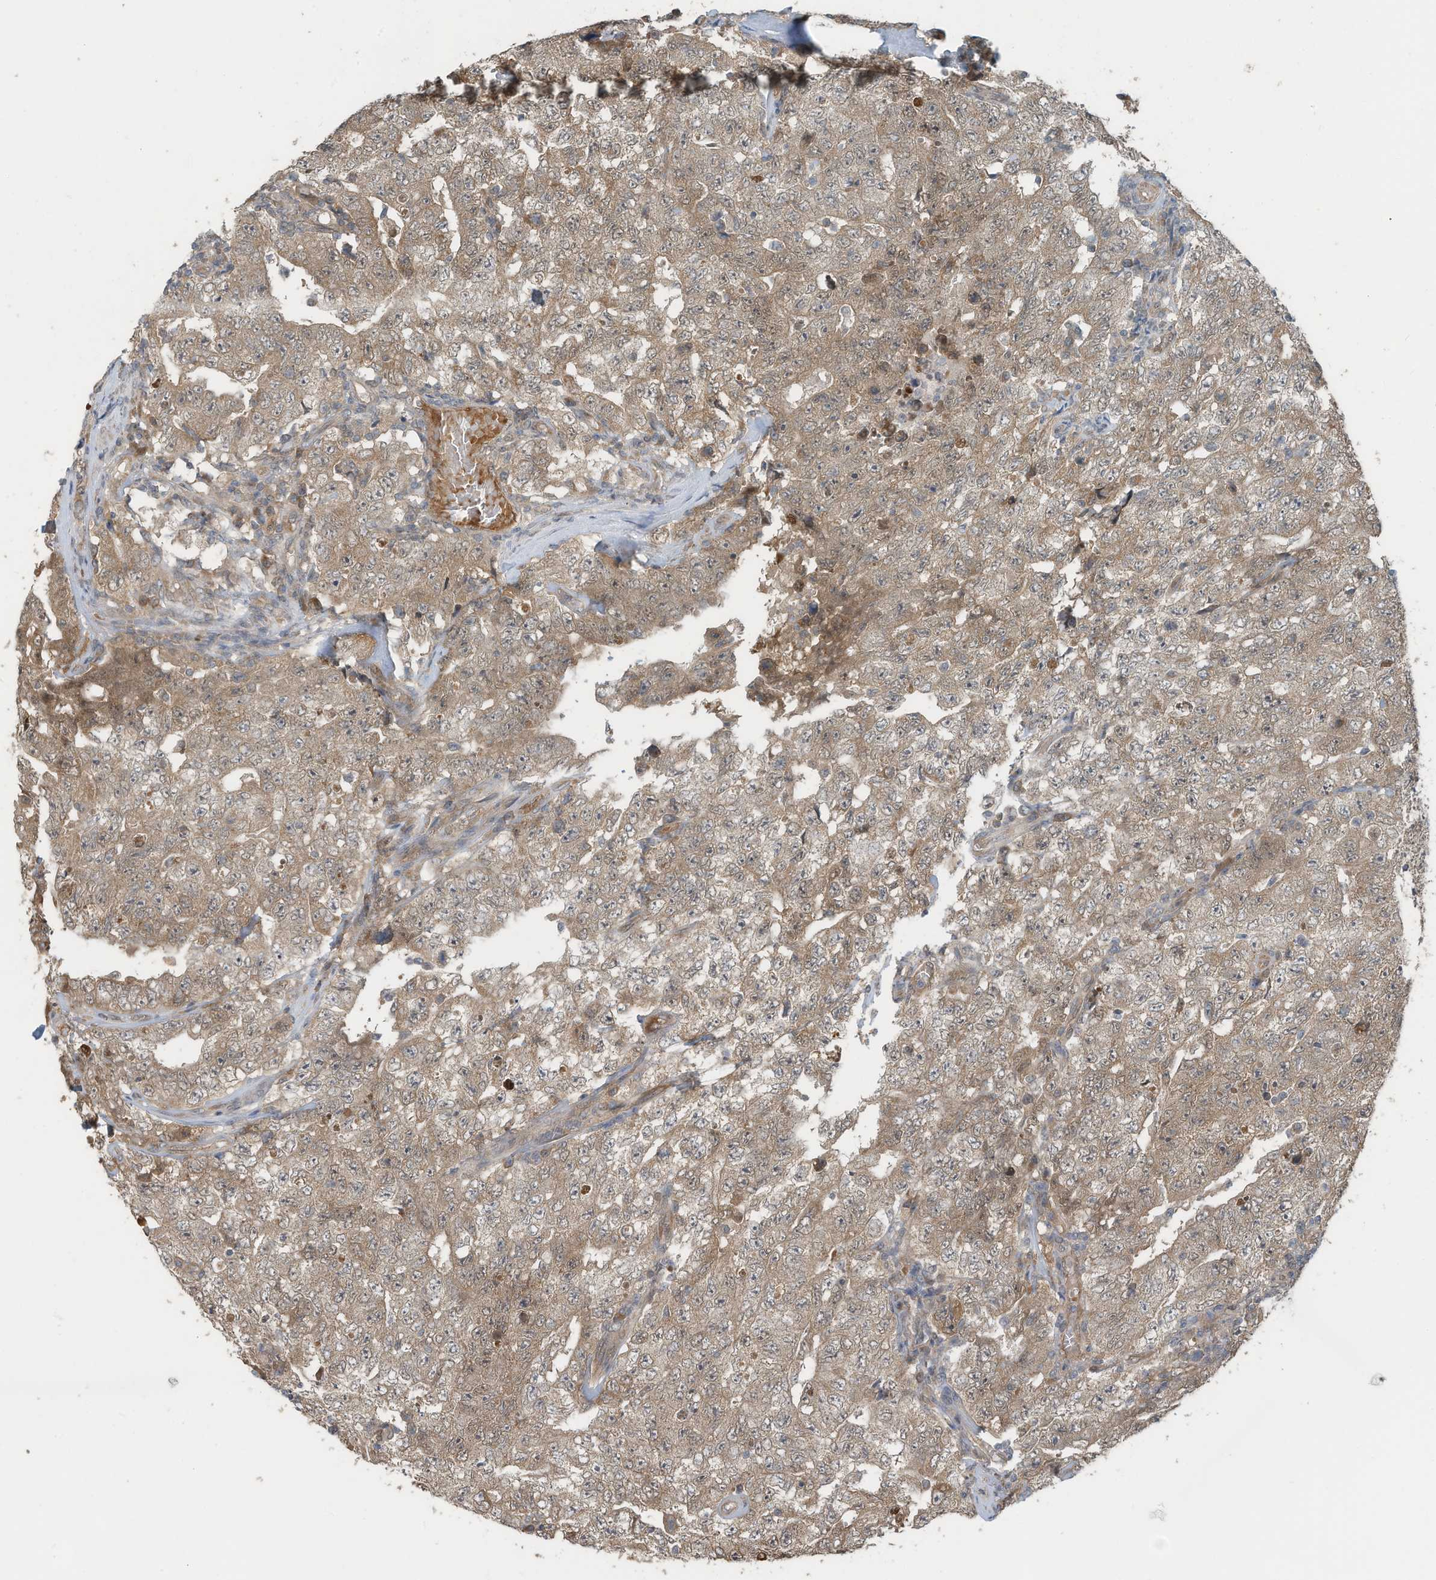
{"staining": {"intensity": "weak", "quantity": ">75%", "location": "cytoplasmic/membranous"}, "tissue": "testis cancer", "cell_type": "Tumor cells", "image_type": "cancer", "snomed": [{"axis": "morphology", "description": "Carcinoma, Embryonal, NOS"}, {"axis": "topography", "description": "Testis"}], "caption": "The image exhibits a brown stain indicating the presence of a protein in the cytoplasmic/membranous of tumor cells in testis cancer.", "gene": "ERI2", "patient": {"sex": "male", "age": 26}}